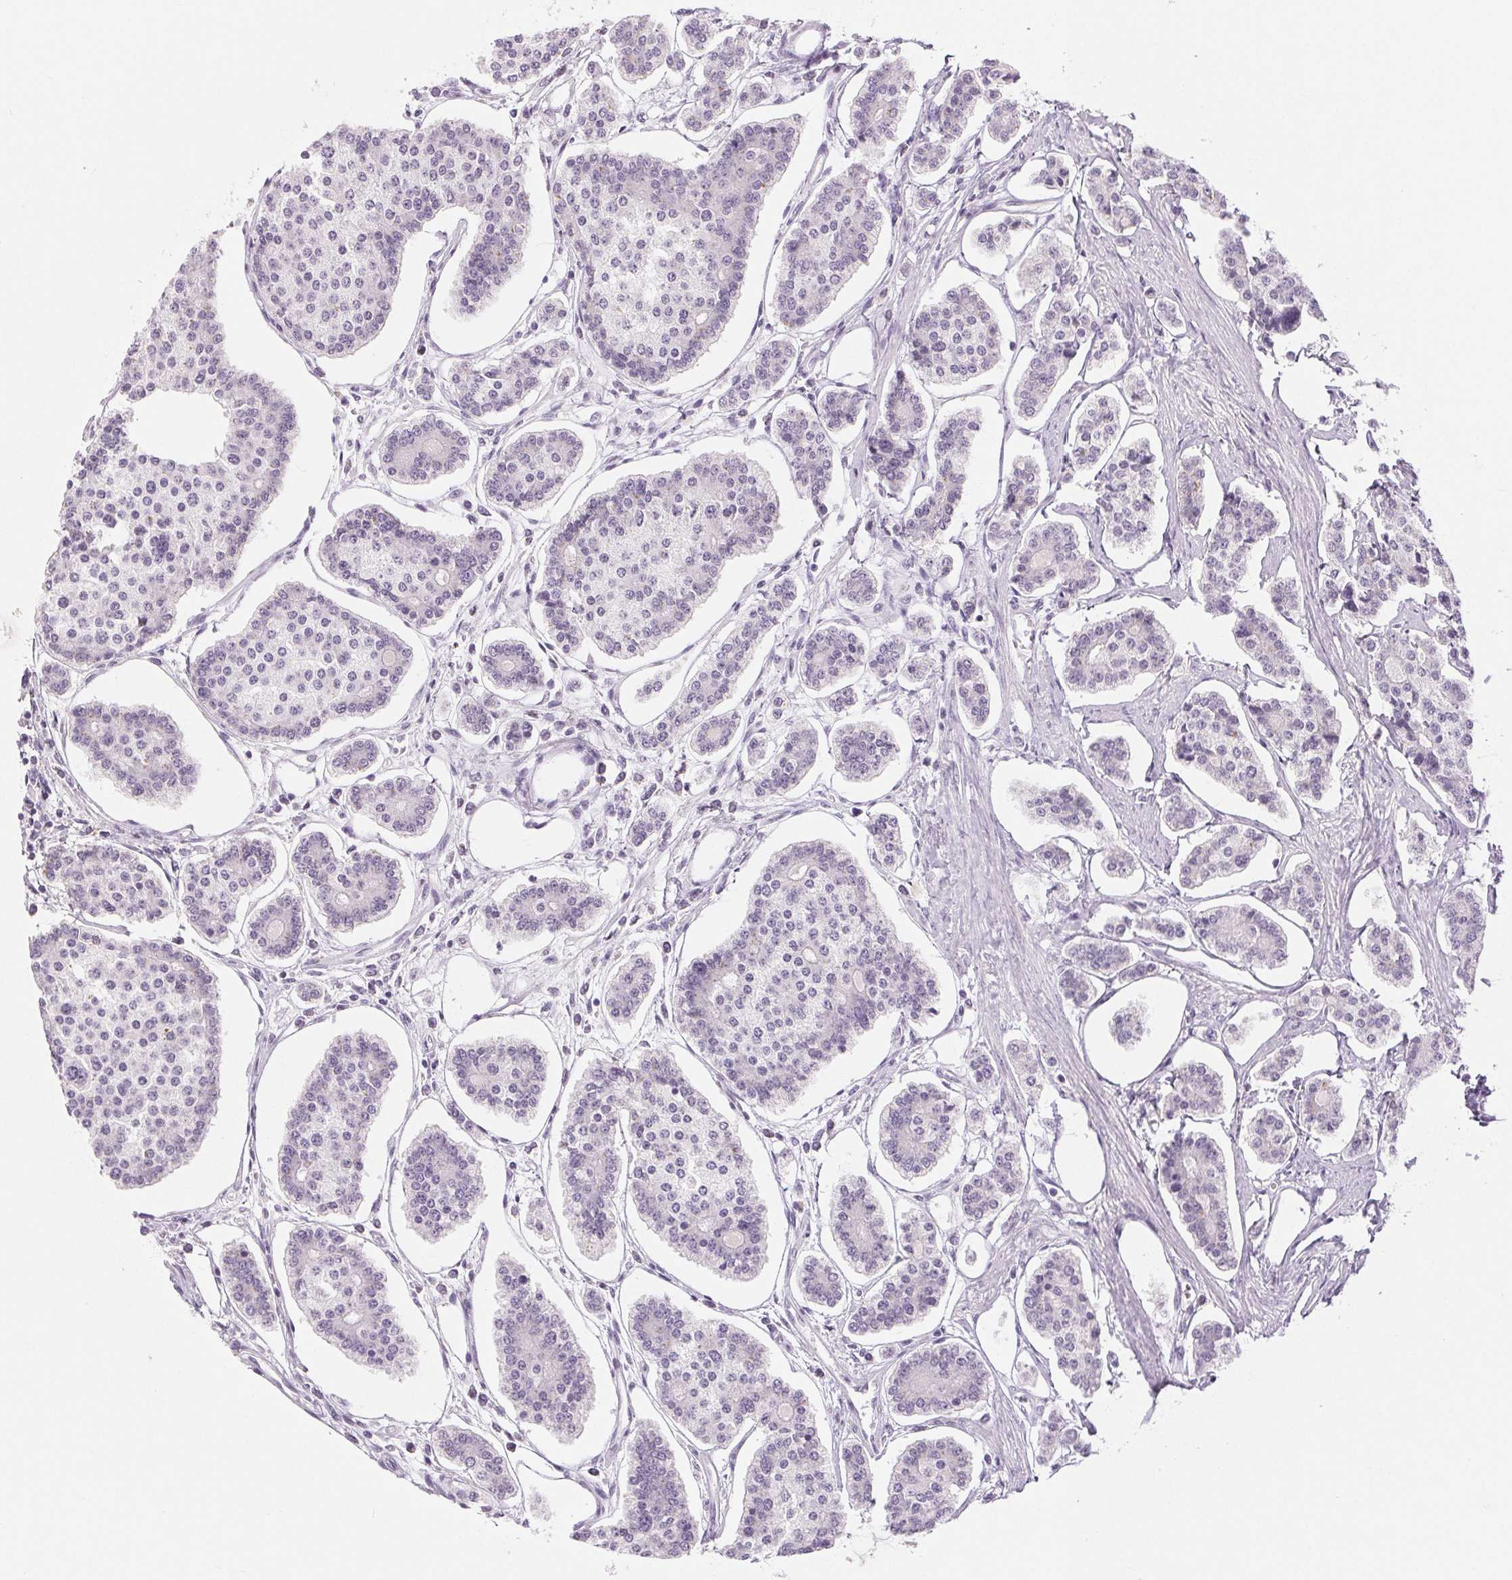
{"staining": {"intensity": "negative", "quantity": "none", "location": "none"}, "tissue": "carcinoid", "cell_type": "Tumor cells", "image_type": "cancer", "snomed": [{"axis": "morphology", "description": "Carcinoid, malignant, NOS"}, {"axis": "topography", "description": "Small intestine"}], "caption": "This photomicrograph is of malignant carcinoid stained with immunohistochemistry (IHC) to label a protein in brown with the nuclei are counter-stained blue. There is no expression in tumor cells.", "gene": "EHHADH", "patient": {"sex": "female", "age": 65}}